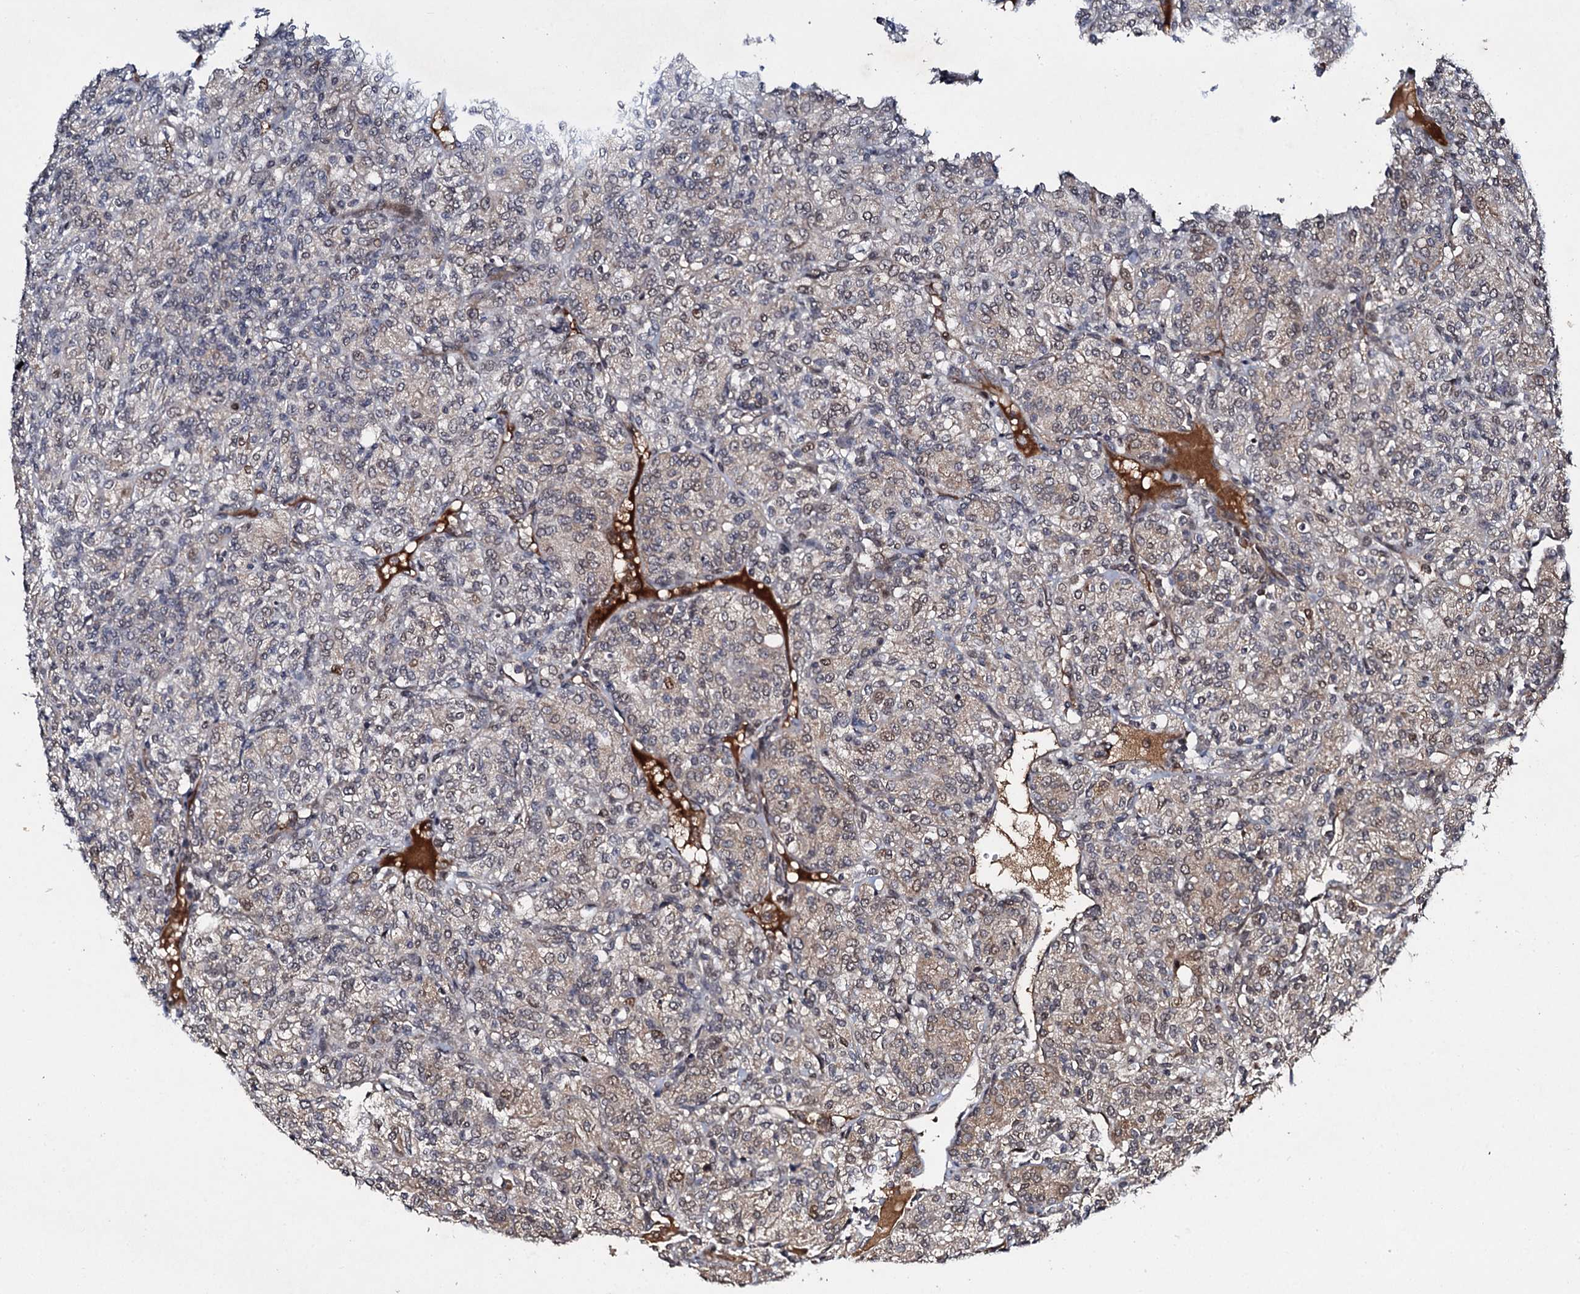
{"staining": {"intensity": "weak", "quantity": "25%-75%", "location": "nuclear"}, "tissue": "renal cancer", "cell_type": "Tumor cells", "image_type": "cancer", "snomed": [{"axis": "morphology", "description": "Adenocarcinoma, NOS"}, {"axis": "topography", "description": "Kidney"}], "caption": "A photomicrograph of renal cancer stained for a protein exhibits weak nuclear brown staining in tumor cells. (DAB (3,3'-diaminobenzidine) IHC, brown staining for protein, blue staining for nuclei).", "gene": "FAM111A", "patient": {"sex": "male", "age": 77}}